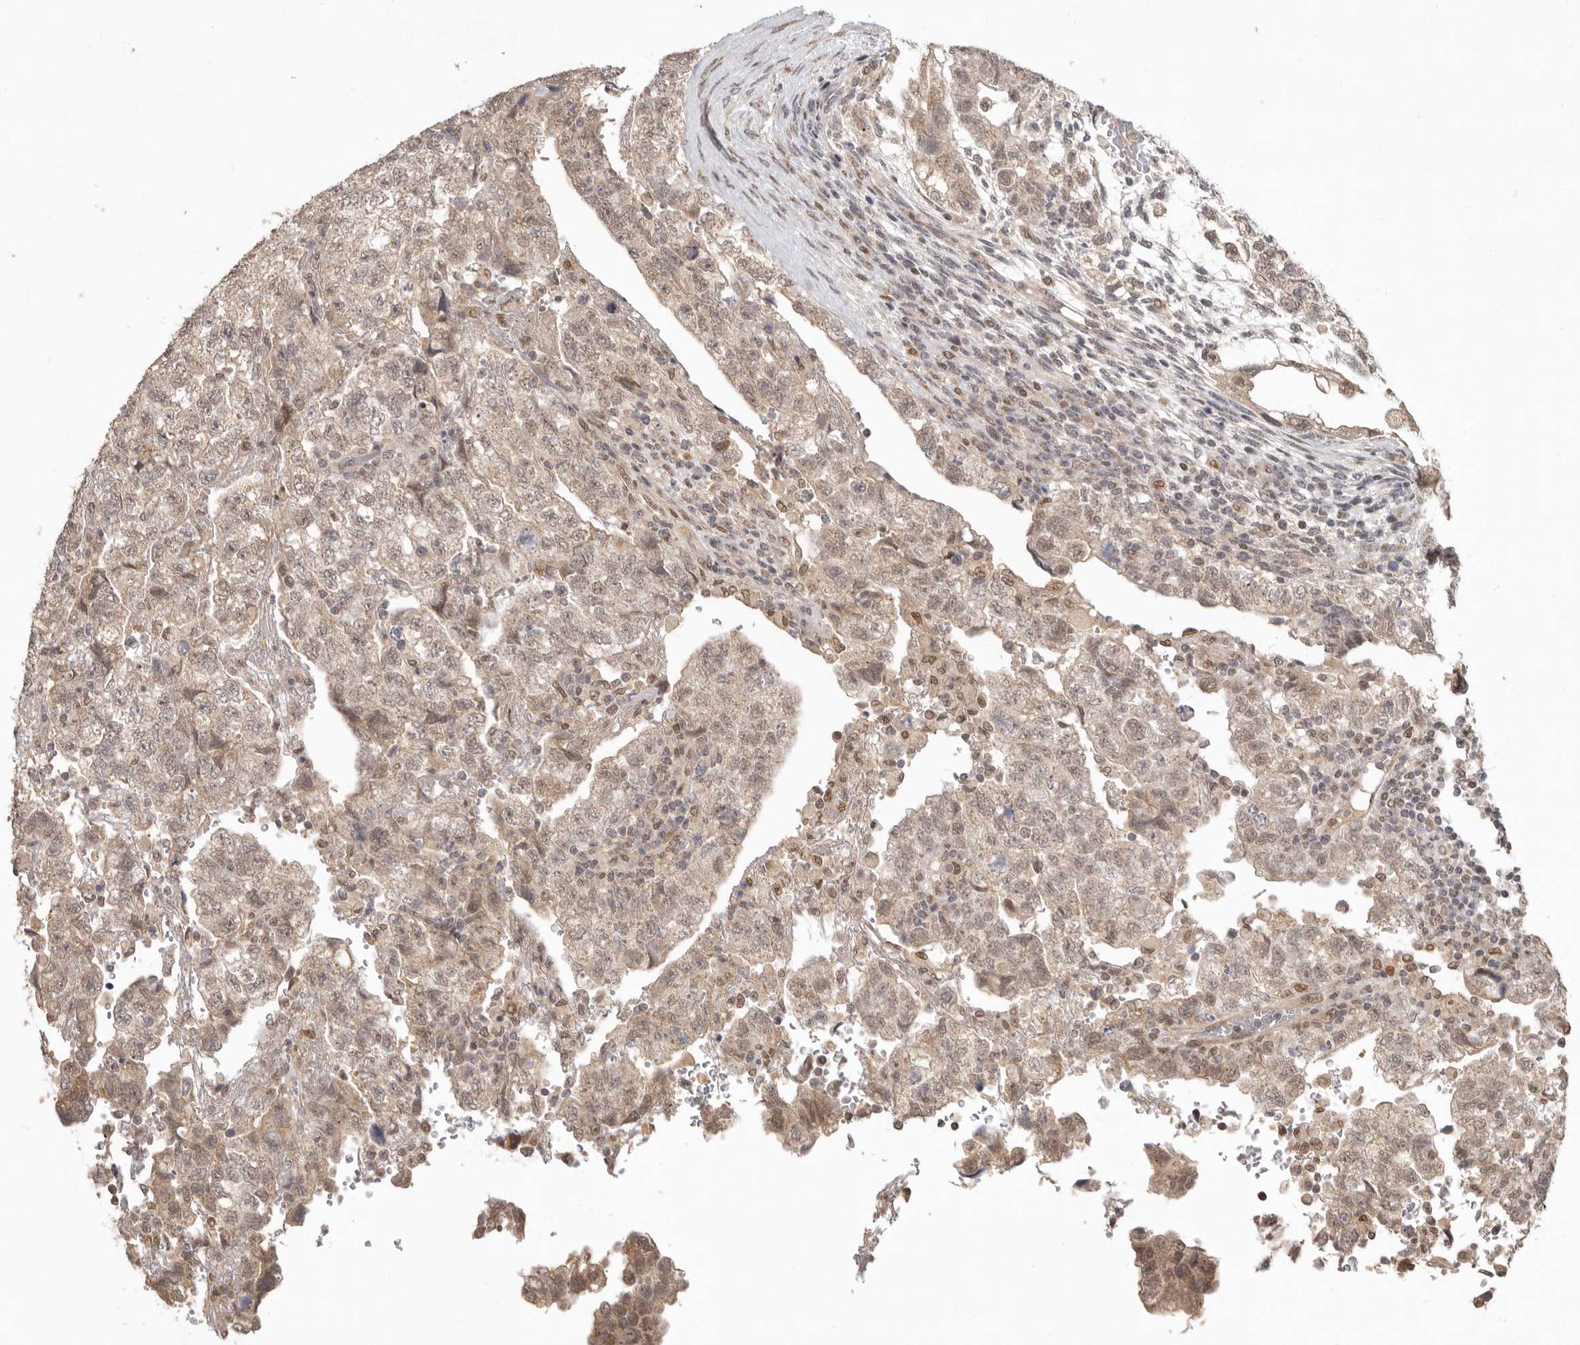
{"staining": {"intensity": "weak", "quantity": ">75%", "location": "cytoplasmic/membranous,nuclear"}, "tissue": "testis cancer", "cell_type": "Tumor cells", "image_type": "cancer", "snomed": [{"axis": "morphology", "description": "Normal tissue, NOS"}, {"axis": "morphology", "description": "Carcinoma, Embryonal, NOS"}, {"axis": "topography", "description": "Testis"}], "caption": "Immunohistochemical staining of testis cancer shows low levels of weak cytoplasmic/membranous and nuclear staining in approximately >75% of tumor cells. (DAB IHC, brown staining for protein, blue staining for nuclei).", "gene": "LRRC75A", "patient": {"sex": "male", "age": 36}}